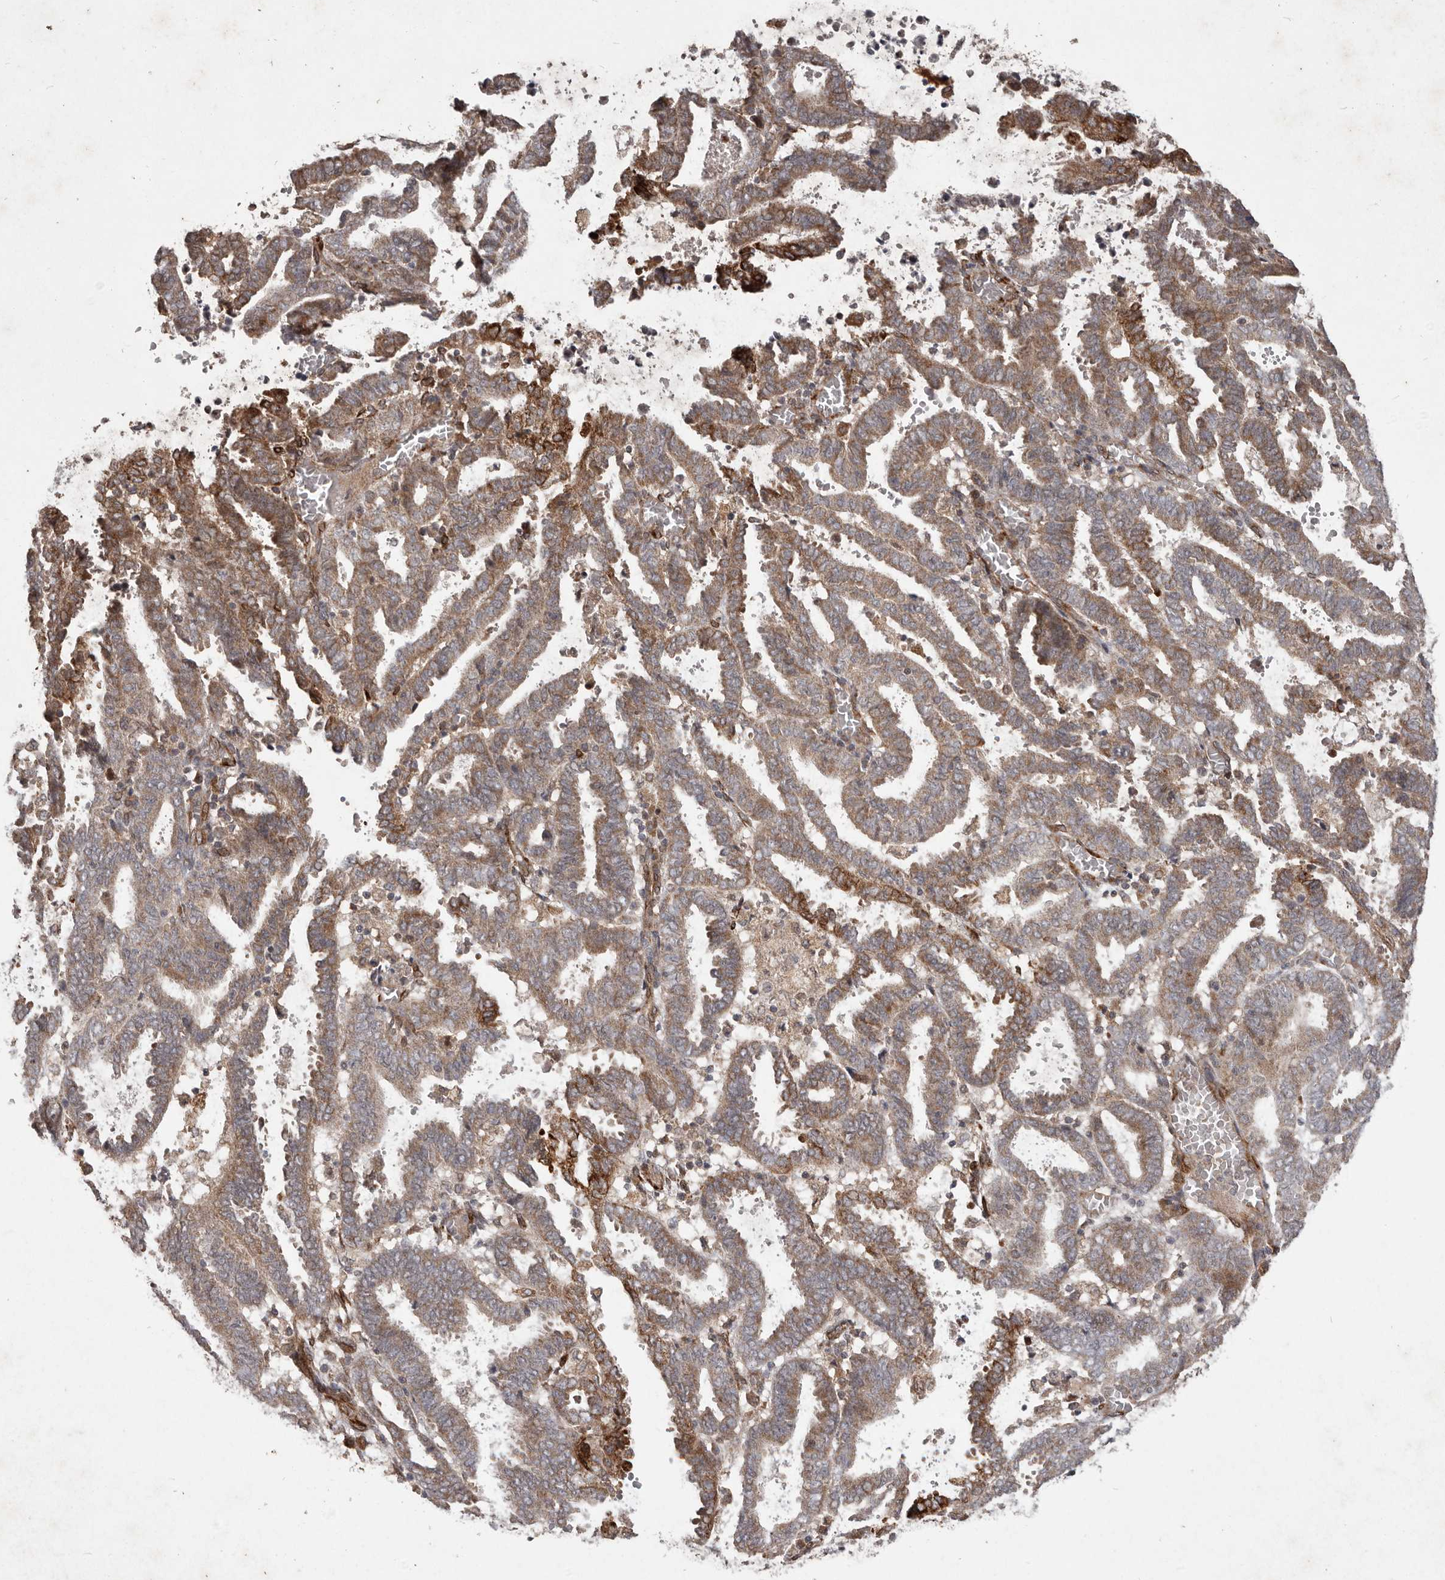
{"staining": {"intensity": "moderate", "quantity": ">75%", "location": "cytoplasmic/membranous"}, "tissue": "endometrial cancer", "cell_type": "Tumor cells", "image_type": "cancer", "snomed": [{"axis": "morphology", "description": "Adenocarcinoma, NOS"}, {"axis": "topography", "description": "Uterus"}], "caption": "An image of endometrial cancer (adenocarcinoma) stained for a protein demonstrates moderate cytoplasmic/membranous brown staining in tumor cells.", "gene": "PLOD2", "patient": {"sex": "female", "age": 83}}